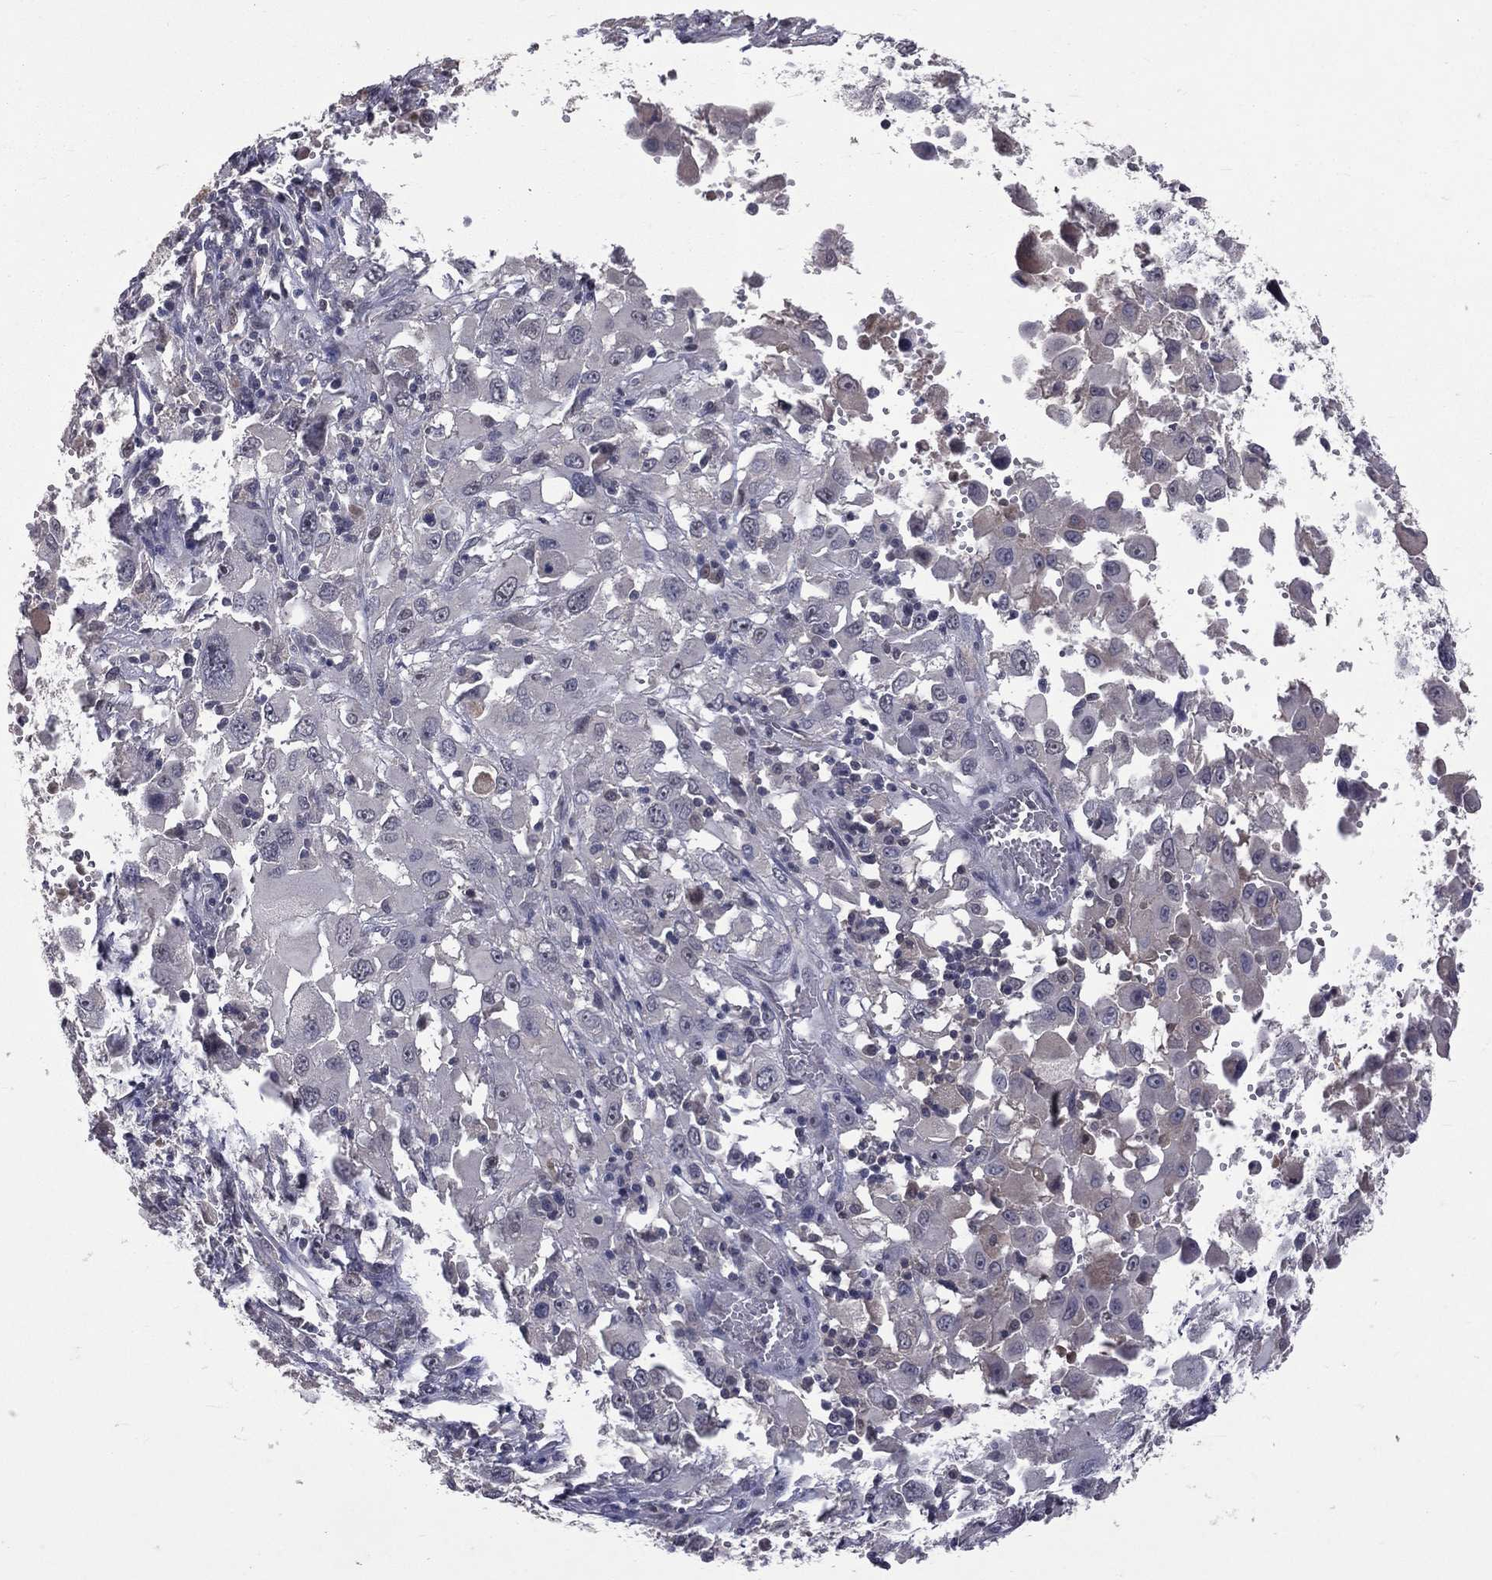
{"staining": {"intensity": "negative", "quantity": "none", "location": "none"}, "tissue": "melanoma", "cell_type": "Tumor cells", "image_type": "cancer", "snomed": [{"axis": "morphology", "description": "Malignant melanoma, Metastatic site"}, {"axis": "topography", "description": "Soft tissue"}], "caption": "Immunohistochemistry (IHC) of human malignant melanoma (metastatic site) demonstrates no expression in tumor cells. (DAB immunohistochemistry, high magnification).", "gene": "DSG4", "patient": {"sex": "male", "age": 50}}